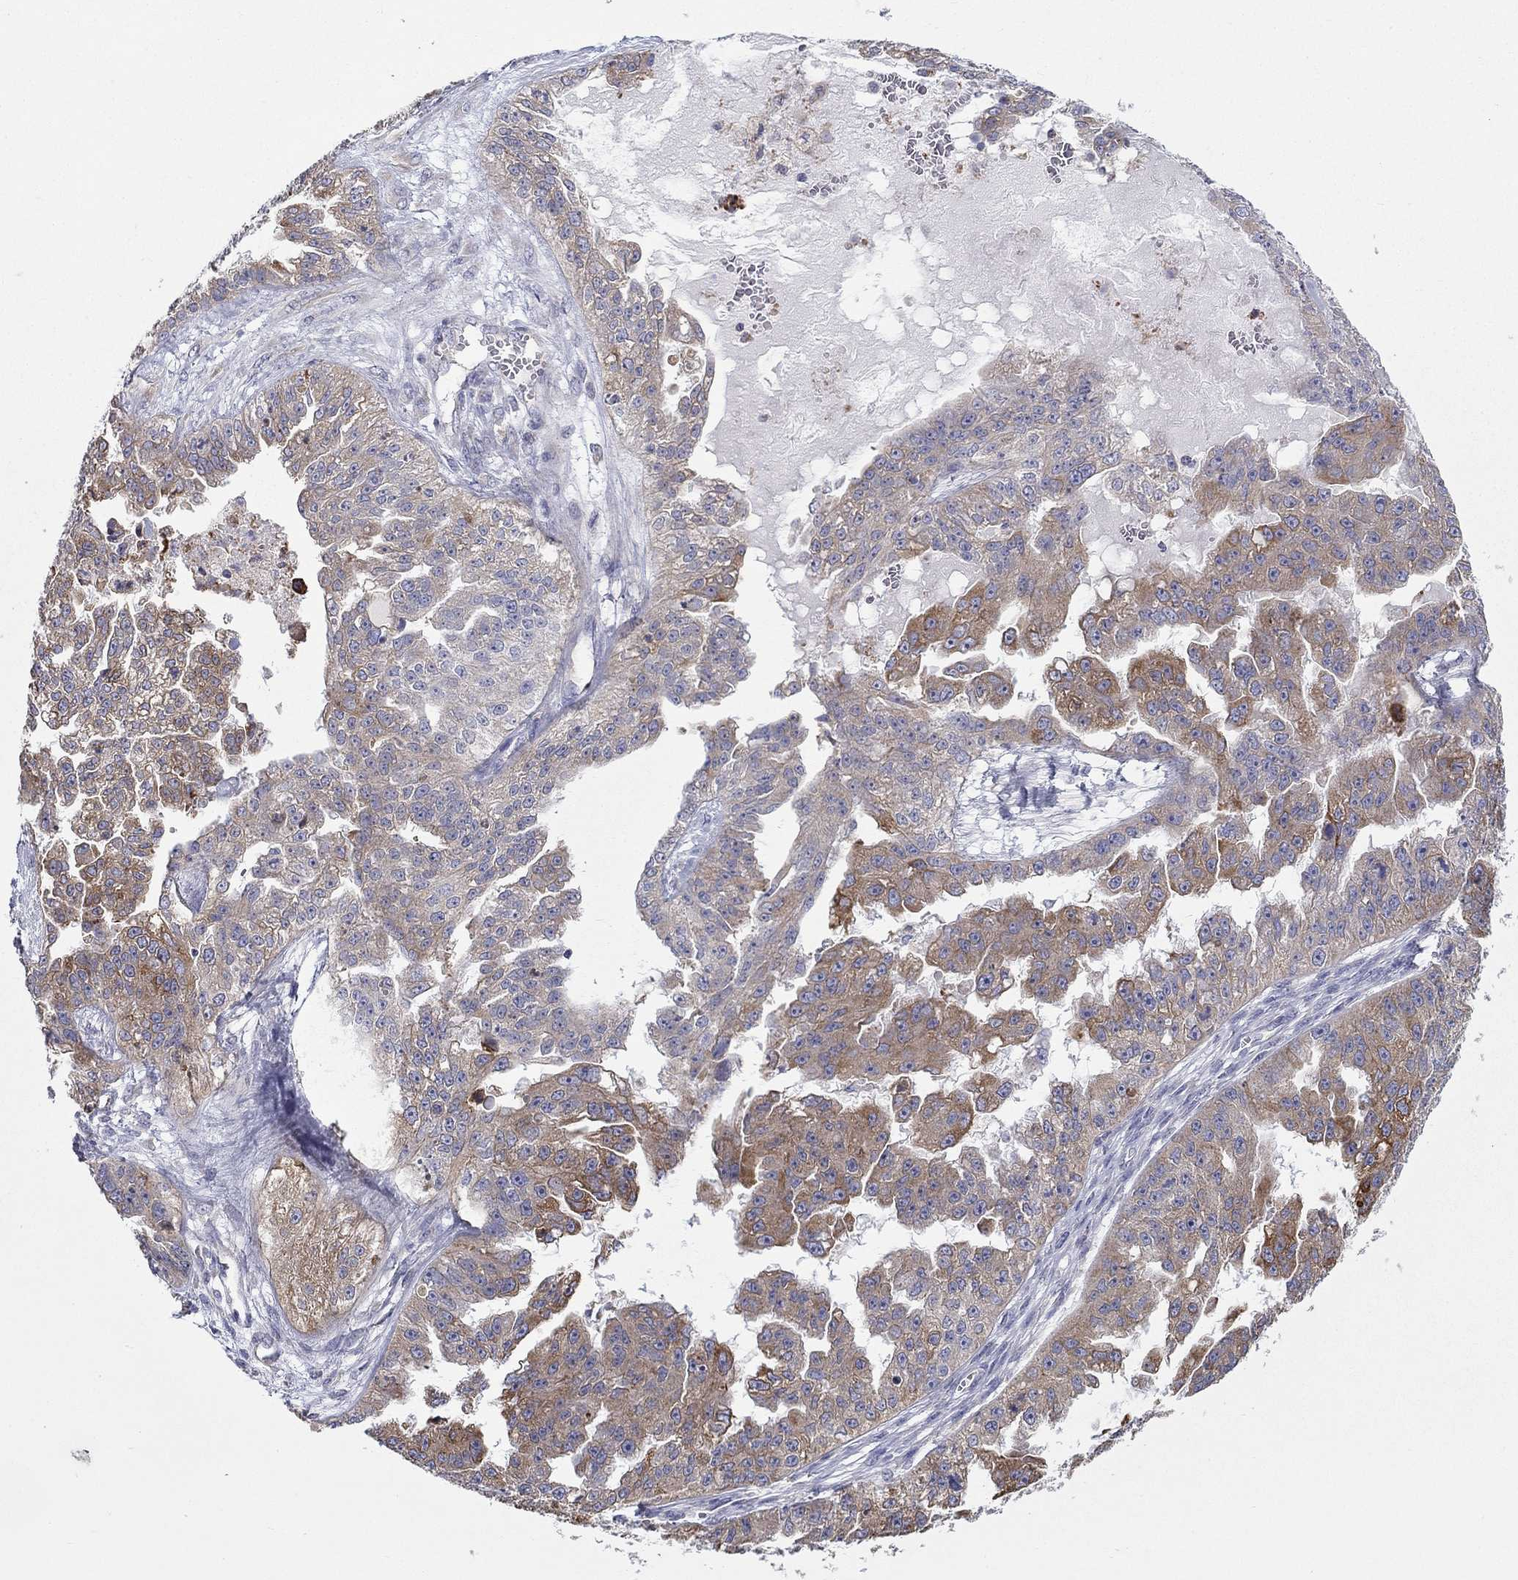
{"staining": {"intensity": "moderate", "quantity": "<25%", "location": "cytoplasmic/membranous"}, "tissue": "ovarian cancer", "cell_type": "Tumor cells", "image_type": "cancer", "snomed": [{"axis": "morphology", "description": "Cystadenocarcinoma, serous, NOS"}, {"axis": "topography", "description": "Ovary"}], "caption": "Immunohistochemistry (IHC) image of neoplastic tissue: ovarian cancer (serous cystadenocarcinoma) stained using IHC exhibits low levels of moderate protein expression localized specifically in the cytoplasmic/membranous of tumor cells, appearing as a cytoplasmic/membranous brown color.", "gene": "QRFPR", "patient": {"sex": "female", "age": 58}}